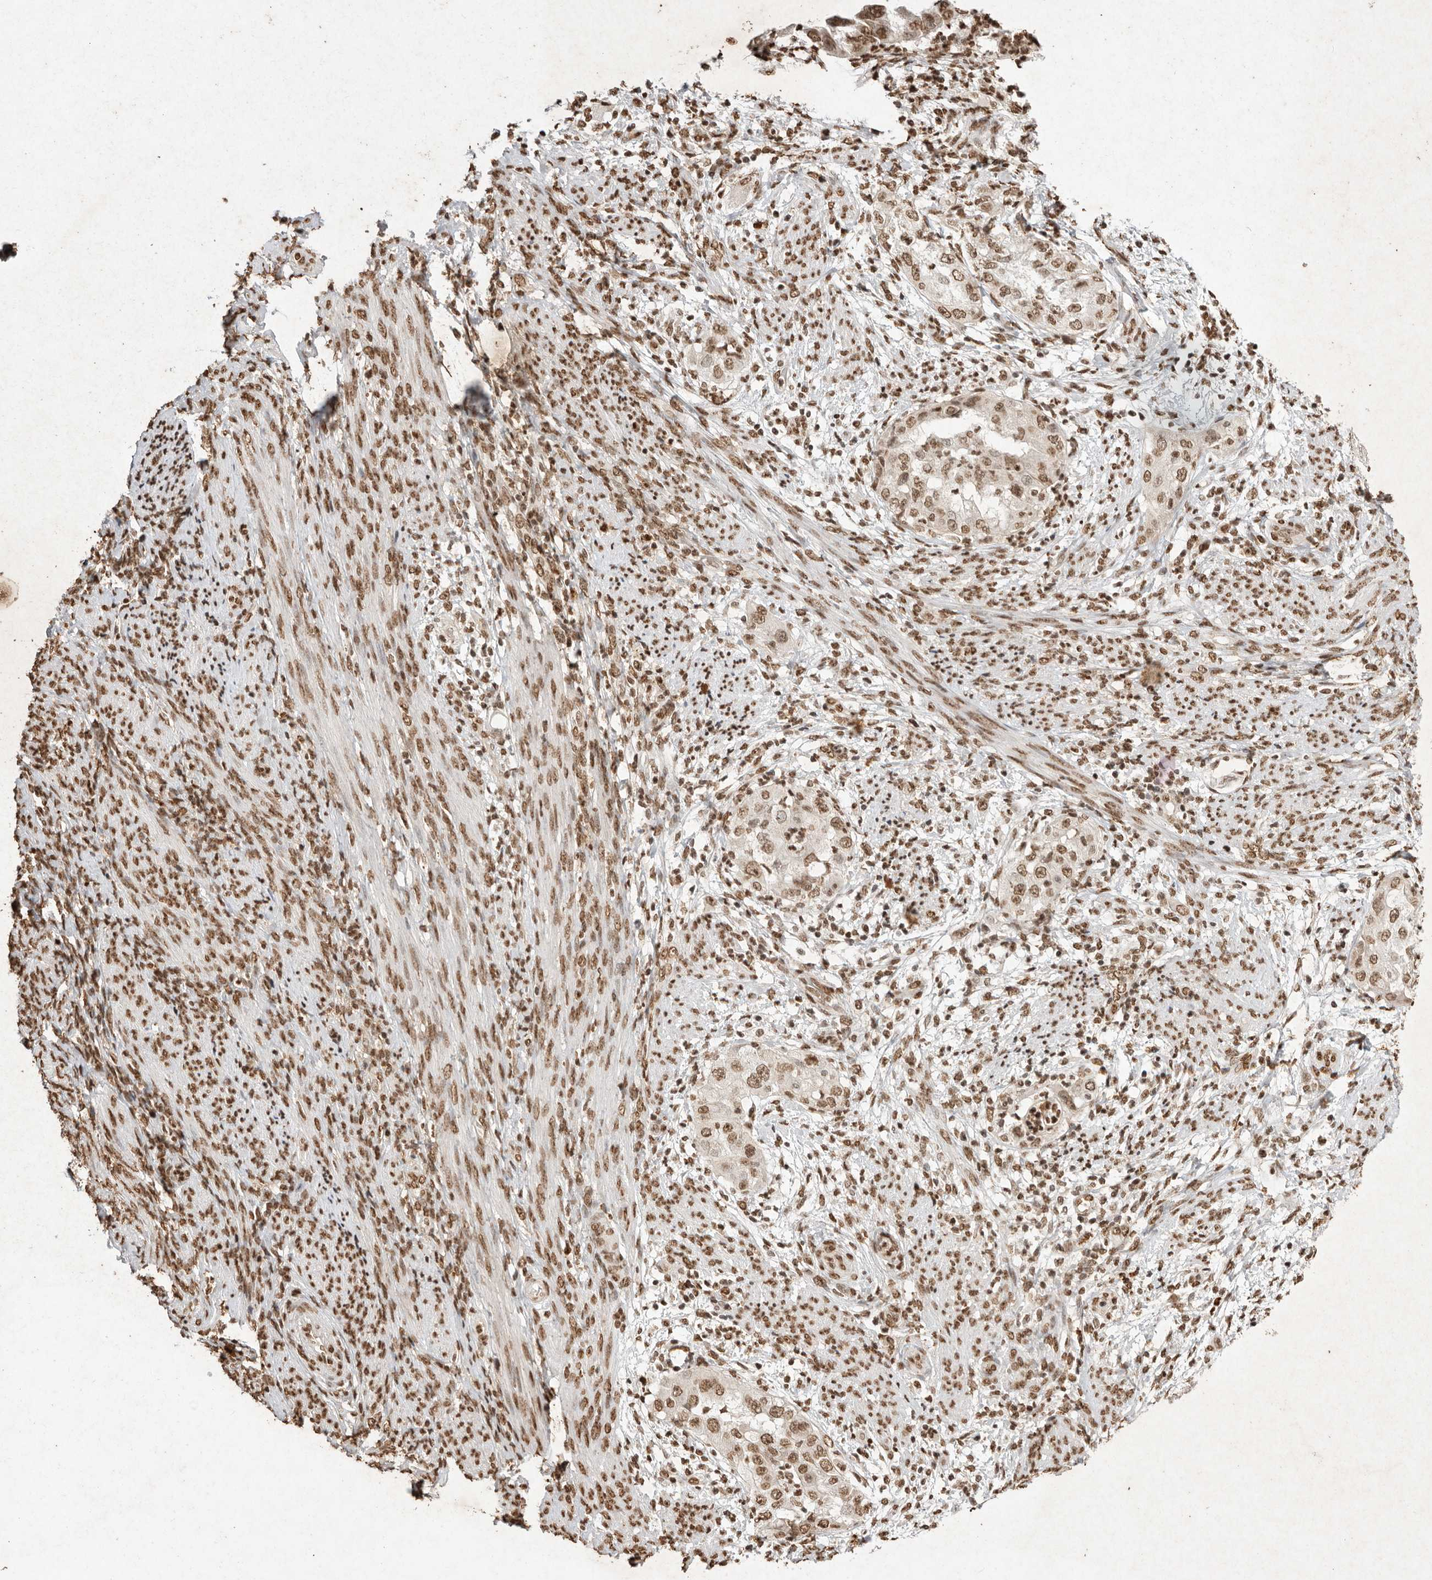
{"staining": {"intensity": "moderate", "quantity": ">75%", "location": "nuclear"}, "tissue": "endometrial cancer", "cell_type": "Tumor cells", "image_type": "cancer", "snomed": [{"axis": "morphology", "description": "Adenocarcinoma, NOS"}, {"axis": "topography", "description": "Endometrium"}], "caption": "High-power microscopy captured an immunohistochemistry image of endometrial cancer (adenocarcinoma), revealing moderate nuclear staining in about >75% of tumor cells.", "gene": "NKX3-2", "patient": {"sex": "female", "age": 85}}